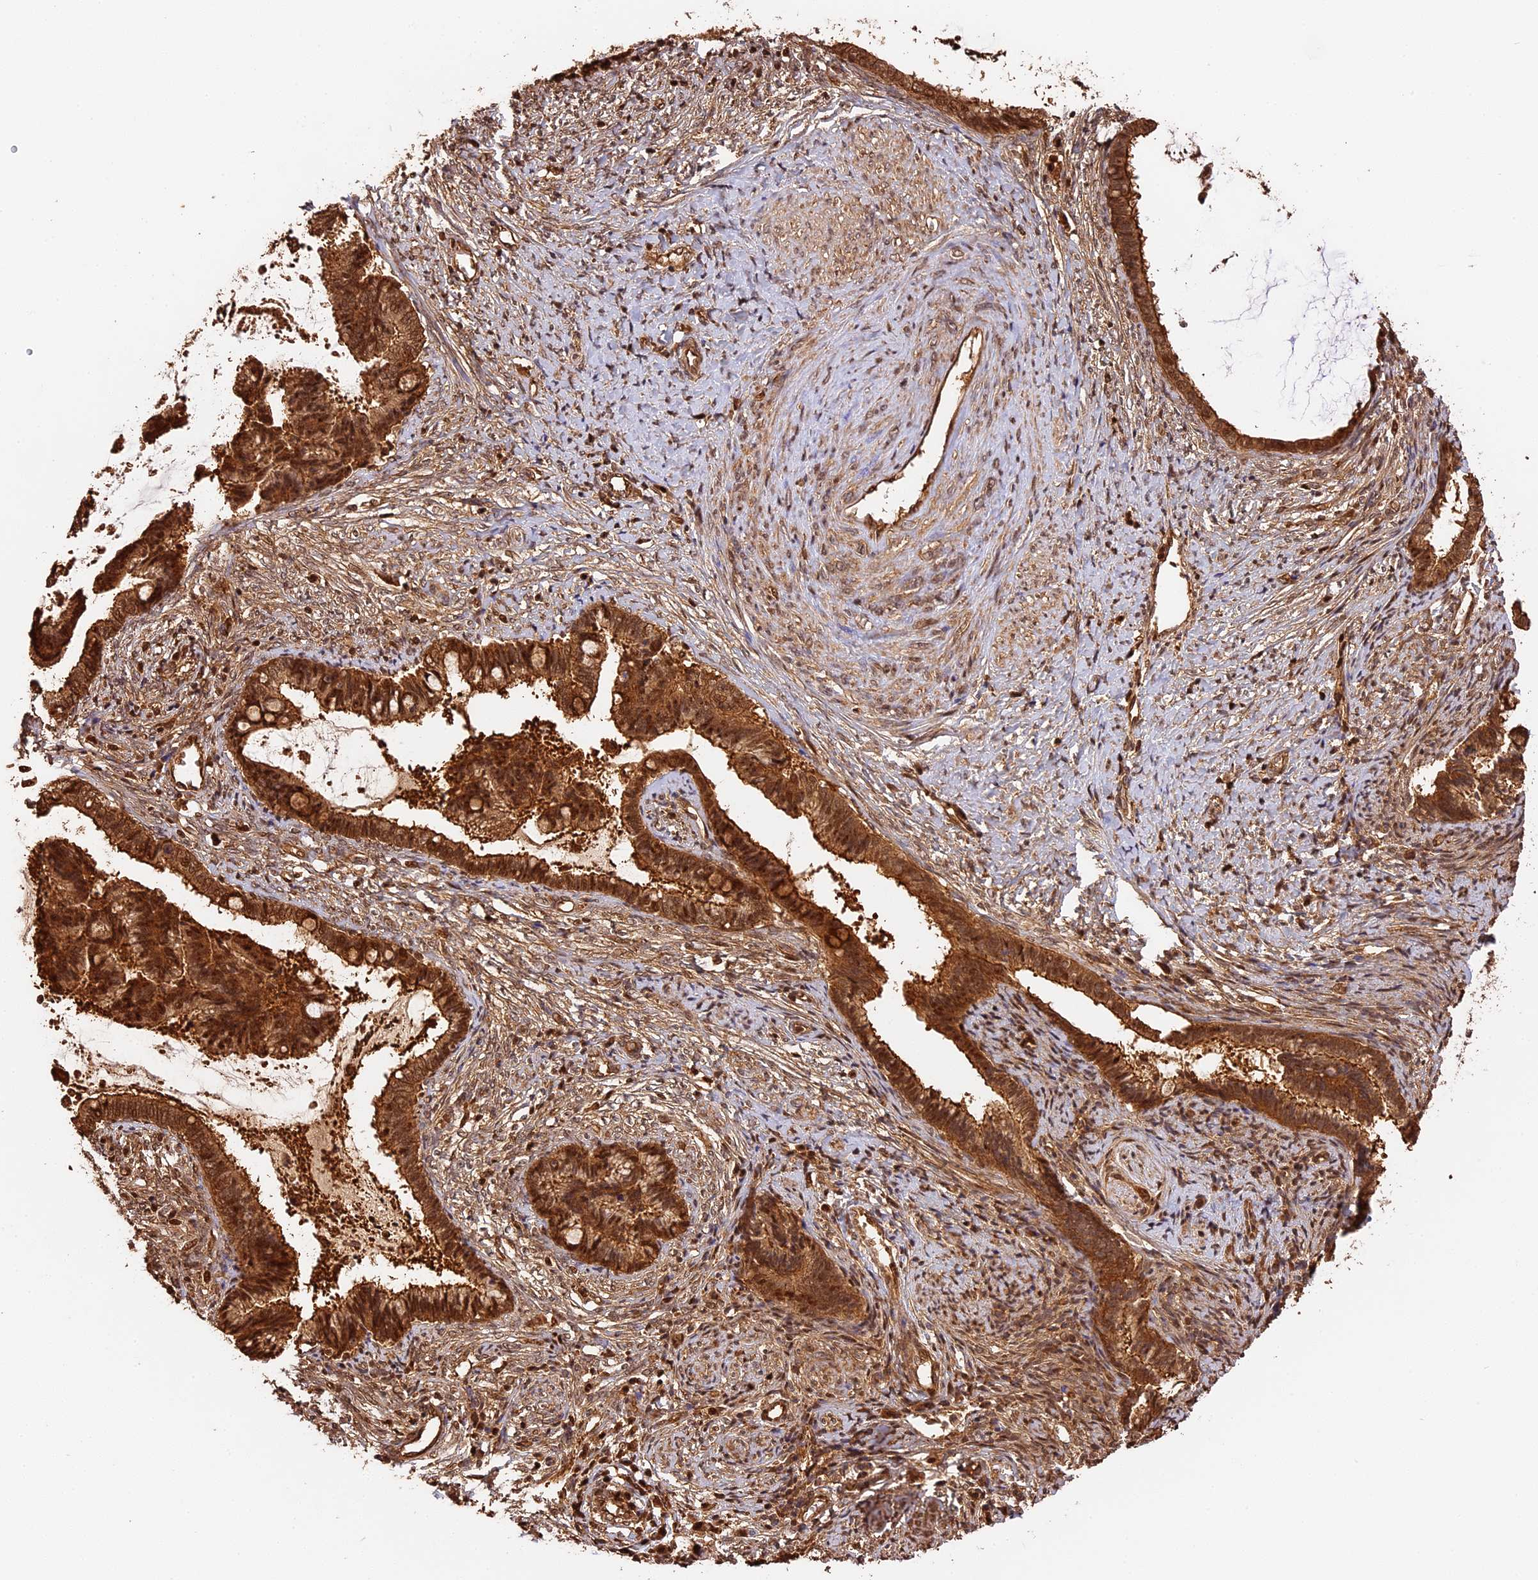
{"staining": {"intensity": "strong", "quantity": ">75%", "location": "cytoplasmic/membranous,nuclear"}, "tissue": "cervical cancer", "cell_type": "Tumor cells", "image_type": "cancer", "snomed": [{"axis": "morphology", "description": "Adenocarcinoma, NOS"}, {"axis": "topography", "description": "Cervix"}], "caption": "About >75% of tumor cells in cervical cancer exhibit strong cytoplasmic/membranous and nuclear protein expression as visualized by brown immunohistochemical staining.", "gene": "PPP1R37", "patient": {"sex": "female", "age": 44}}